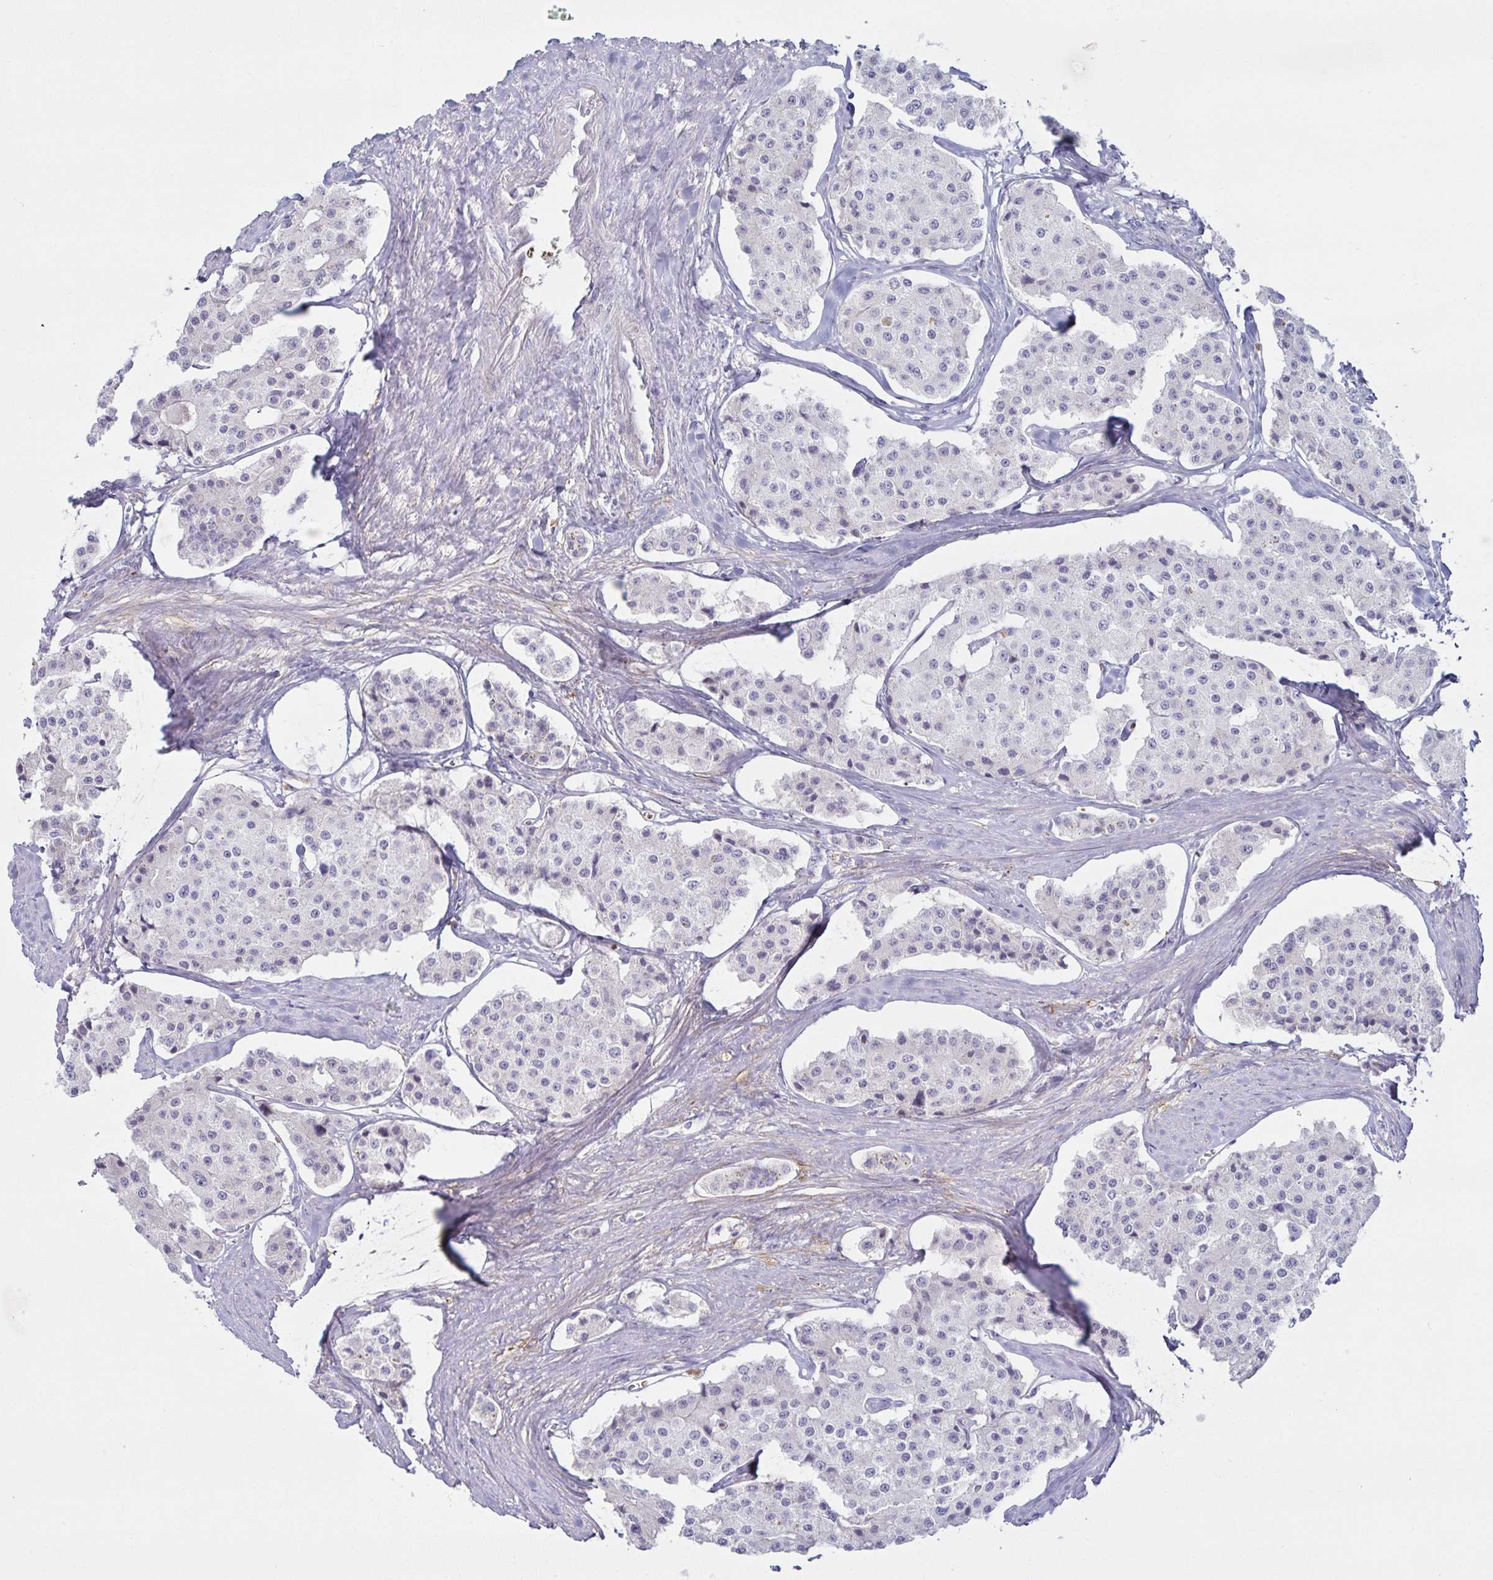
{"staining": {"intensity": "negative", "quantity": "none", "location": "none"}, "tissue": "carcinoid", "cell_type": "Tumor cells", "image_type": "cancer", "snomed": [{"axis": "morphology", "description": "Carcinoid, malignant, NOS"}, {"axis": "topography", "description": "Small intestine"}], "caption": "Tumor cells show no significant protein positivity in malignant carcinoid.", "gene": "SPAG4", "patient": {"sex": "female", "age": 65}}